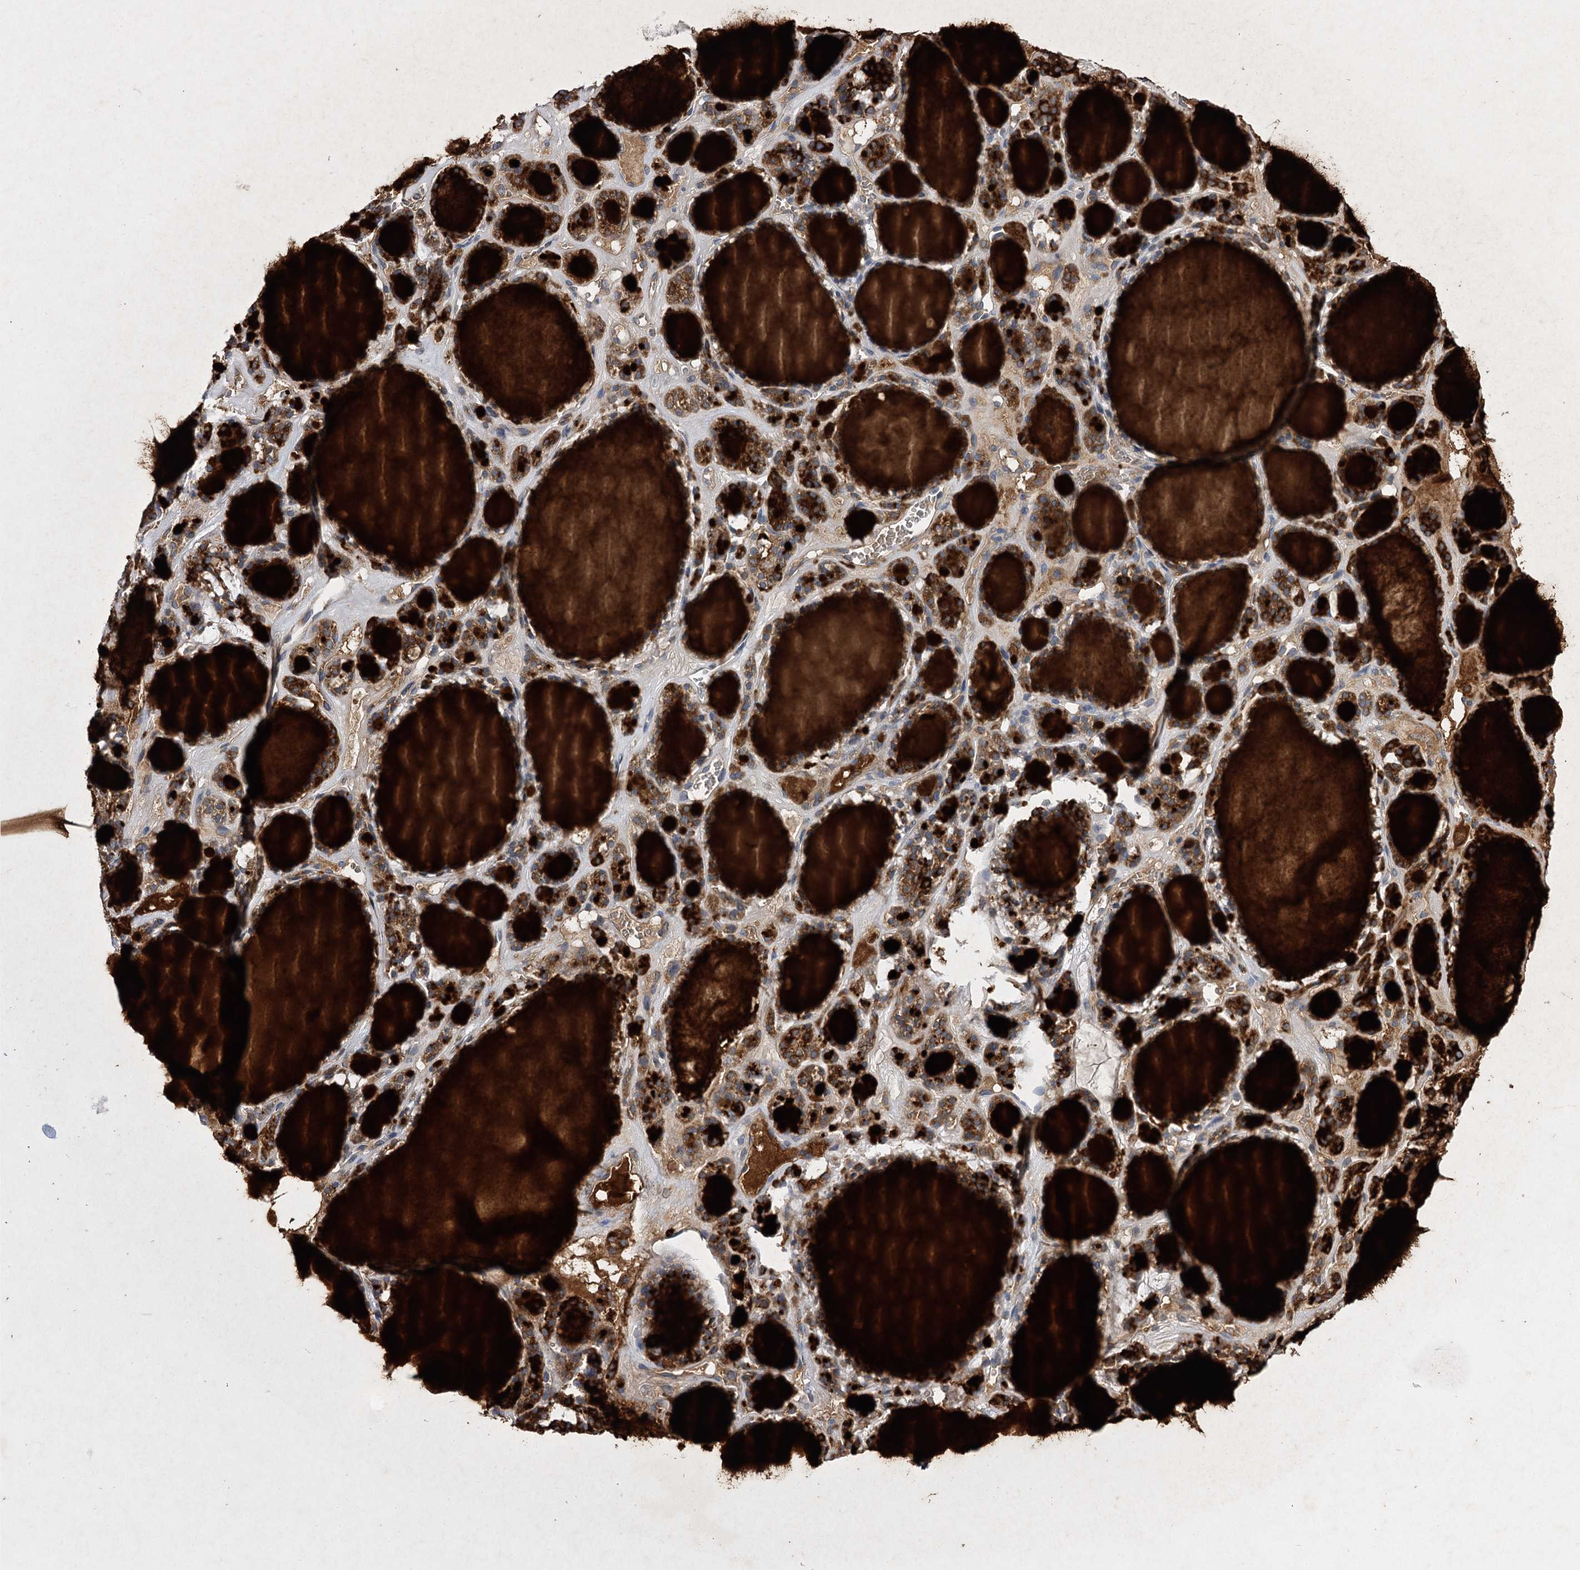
{"staining": {"intensity": "strong", "quantity": ">75%", "location": "cytoplasmic/membranous"}, "tissue": "thyroid gland", "cell_type": "Glandular cells", "image_type": "normal", "snomed": [{"axis": "morphology", "description": "Normal tissue, NOS"}, {"axis": "topography", "description": "Thyroid gland"}], "caption": "This histopathology image reveals IHC staining of benign thyroid gland, with high strong cytoplasmic/membranous staining in approximately >75% of glandular cells.", "gene": "BCR", "patient": {"sex": "female", "age": 28}}